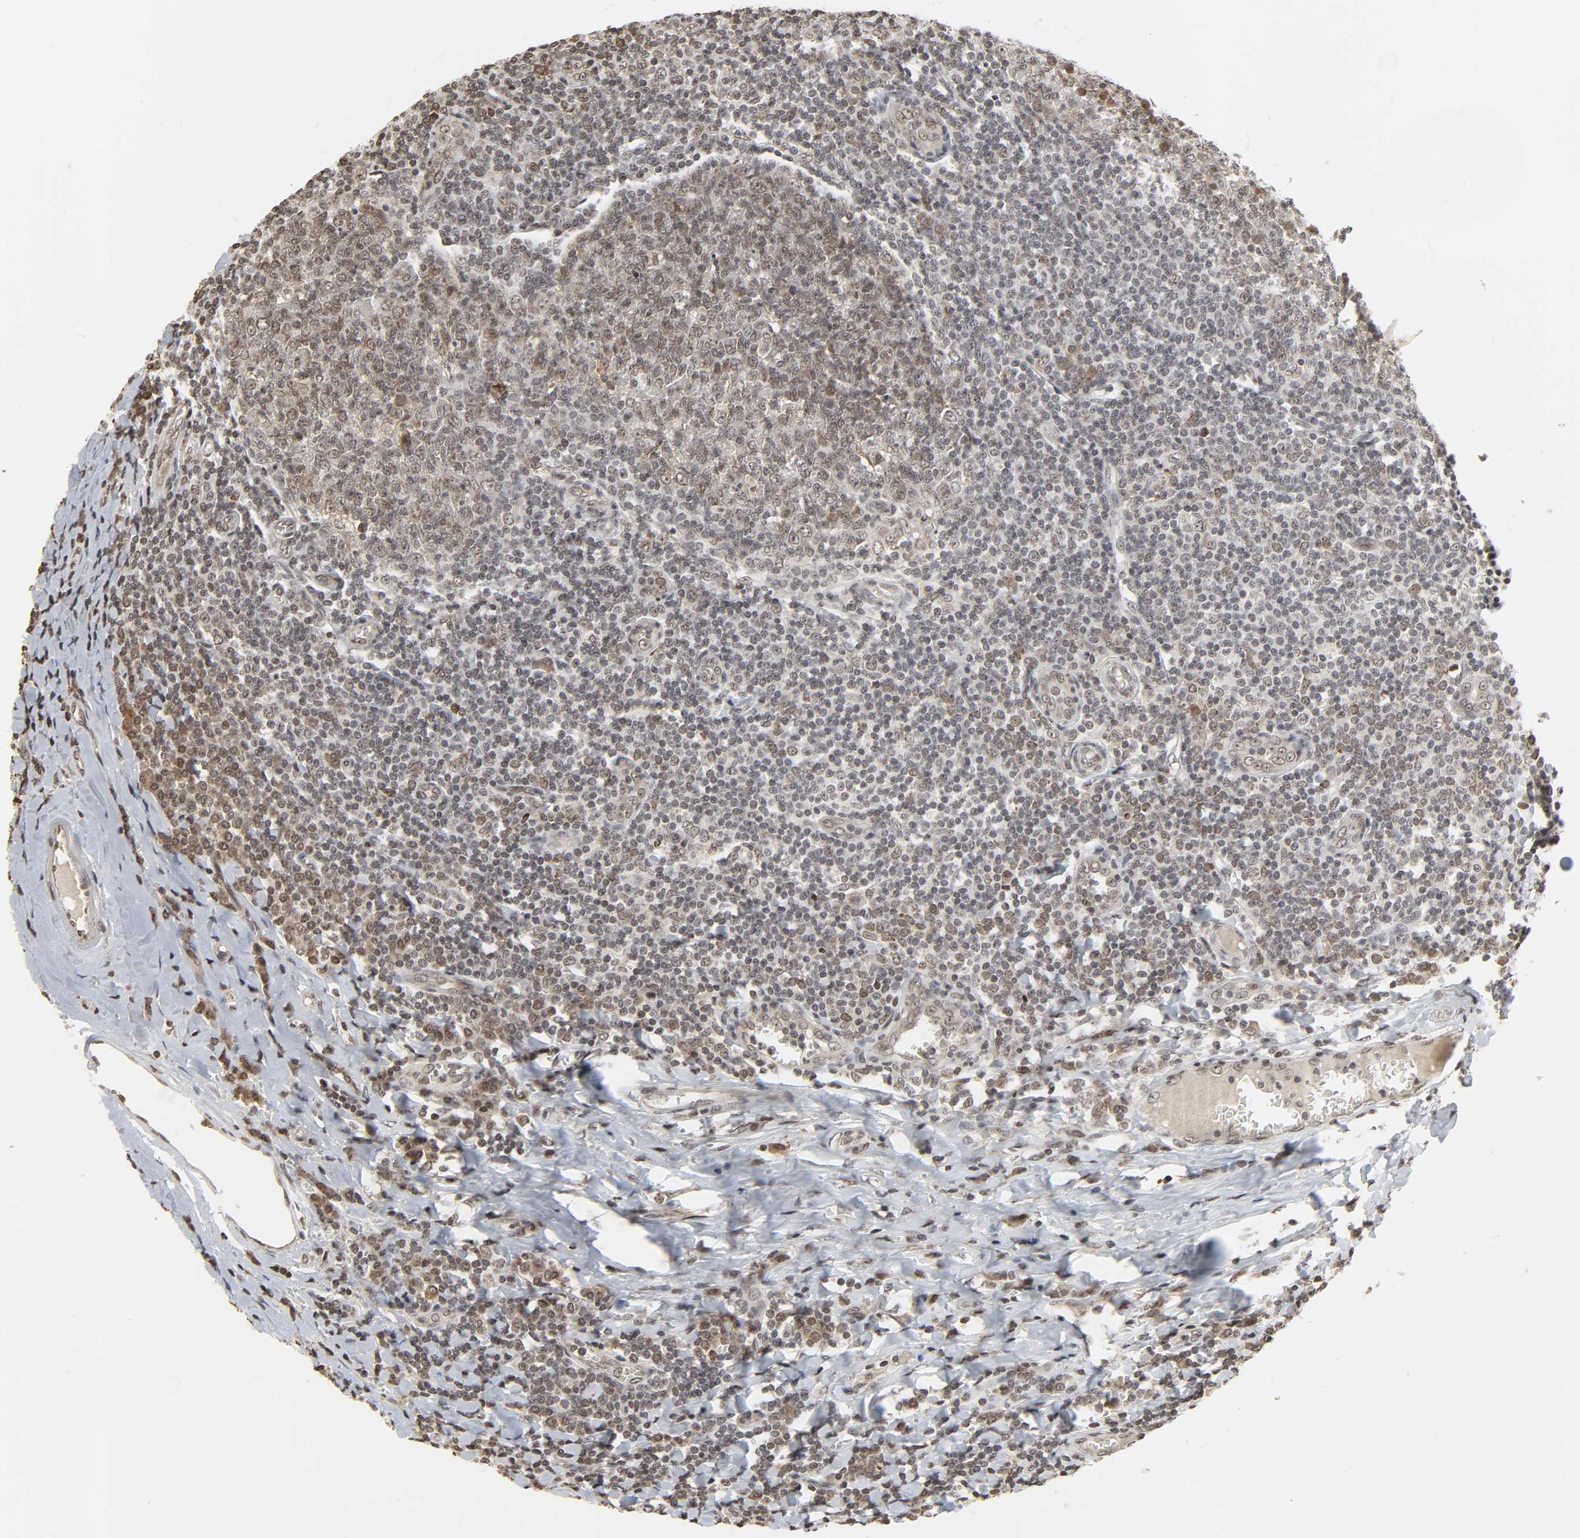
{"staining": {"intensity": "moderate", "quantity": "<25%", "location": "nuclear"}, "tissue": "tonsil", "cell_type": "Germinal center cells", "image_type": "normal", "snomed": [{"axis": "morphology", "description": "Normal tissue, NOS"}, {"axis": "topography", "description": "Tonsil"}], "caption": "A brown stain shows moderate nuclear staining of a protein in germinal center cells of unremarkable tonsil. The staining is performed using DAB (3,3'-diaminobenzidine) brown chromogen to label protein expression. The nuclei are counter-stained blue using hematoxylin.", "gene": "XRCC1", "patient": {"sex": "male", "age": 31}}